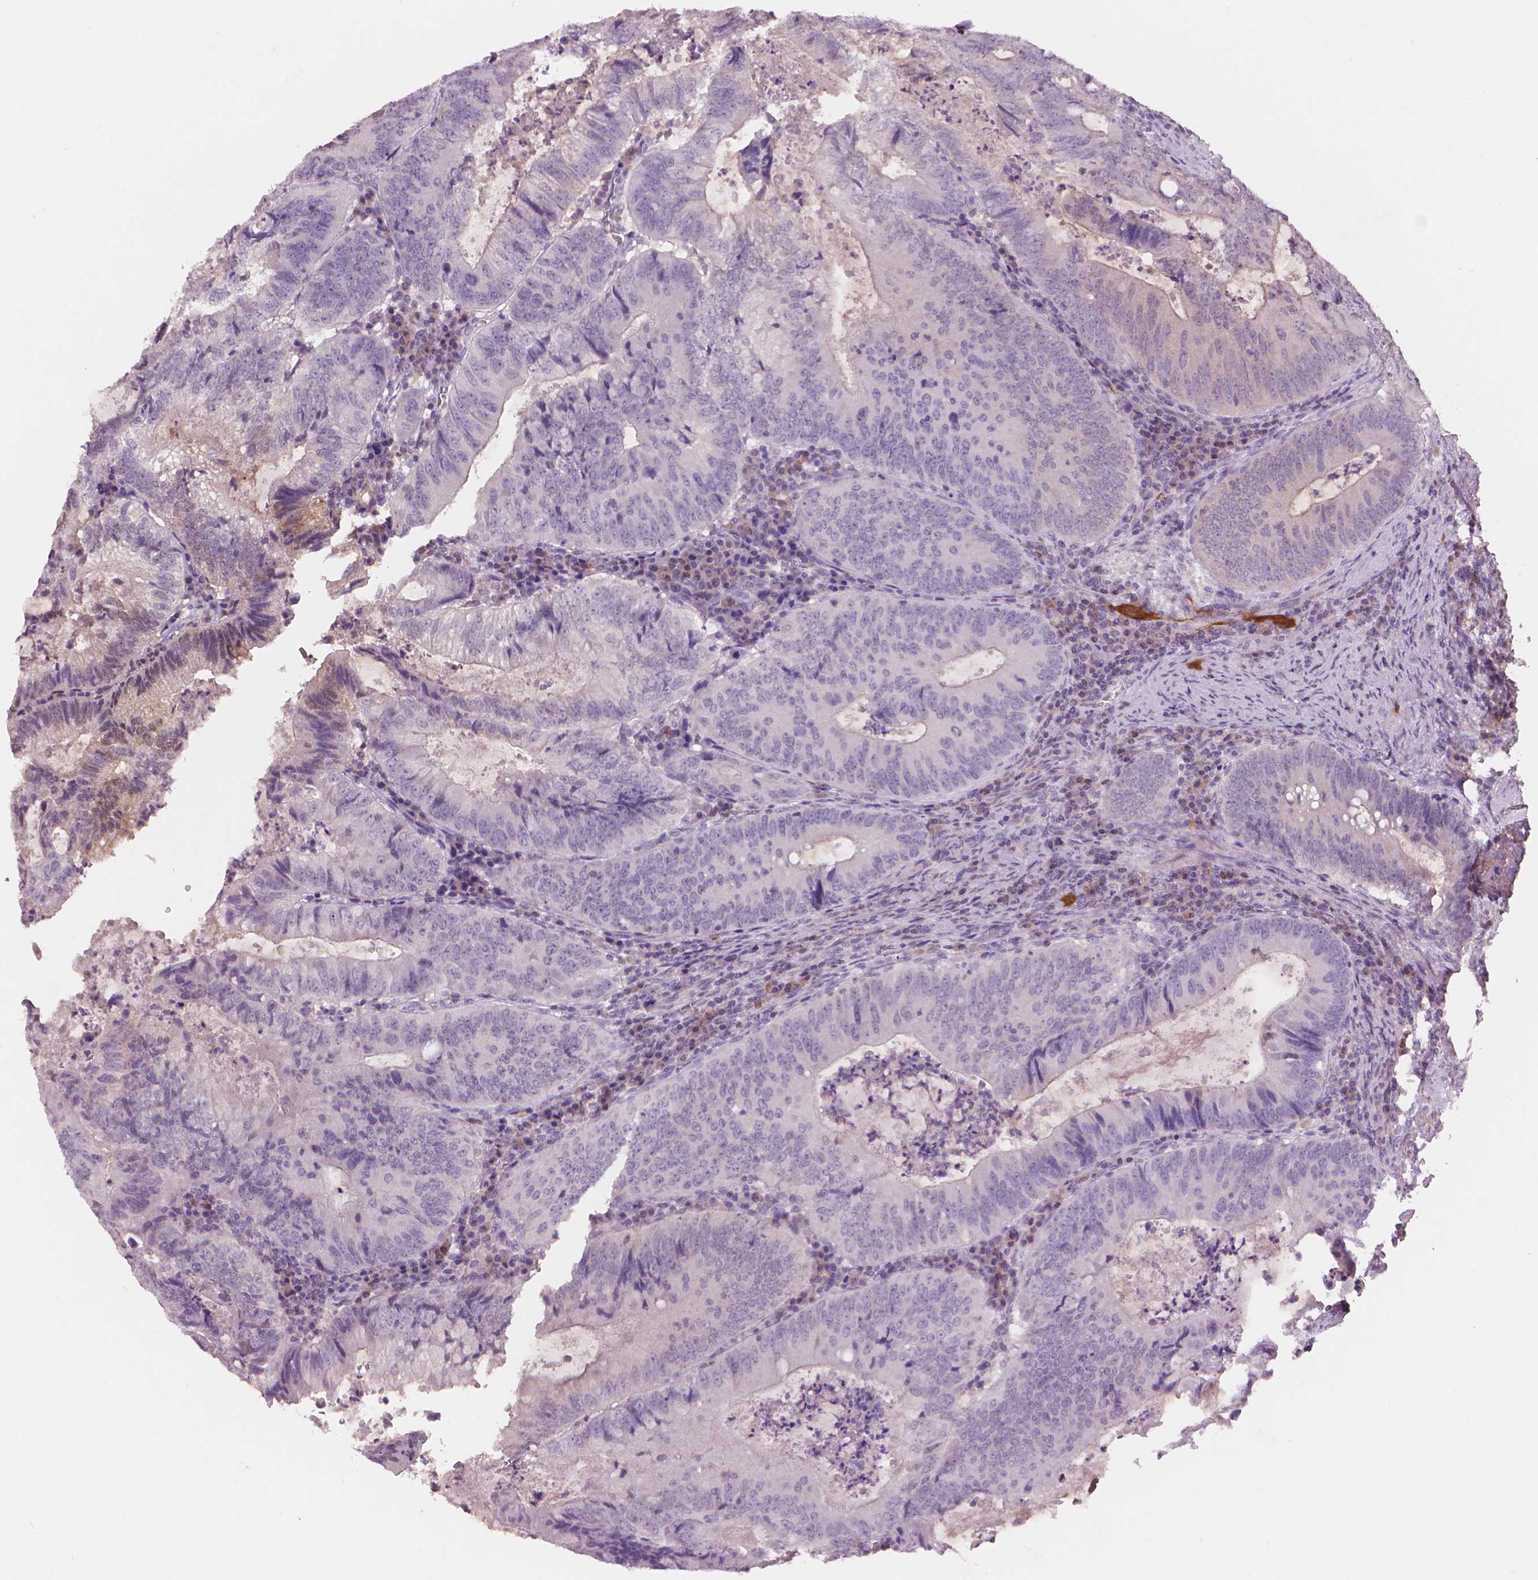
{"staining": {"intensity": "negative", "quantity": "none", "location": "none"}, "tissue": "colorectal cancer", "cell_type": "Tumor cells", "image_type": "cancer", "snomed": [{"axis": "morphology", "description": "Adenocarcinoma, NOS"}, {"axis": "topography", "description": "Colon"}], "caption": "Tumor cells are negative for brown protein staining in colorectal cancer (adenocarcinoma). (Immunohistochemistry (ihc), brightfield microscopy, high magnification).", "gene": "ENO2", "patient": {"sex": "male", "age": 67}}